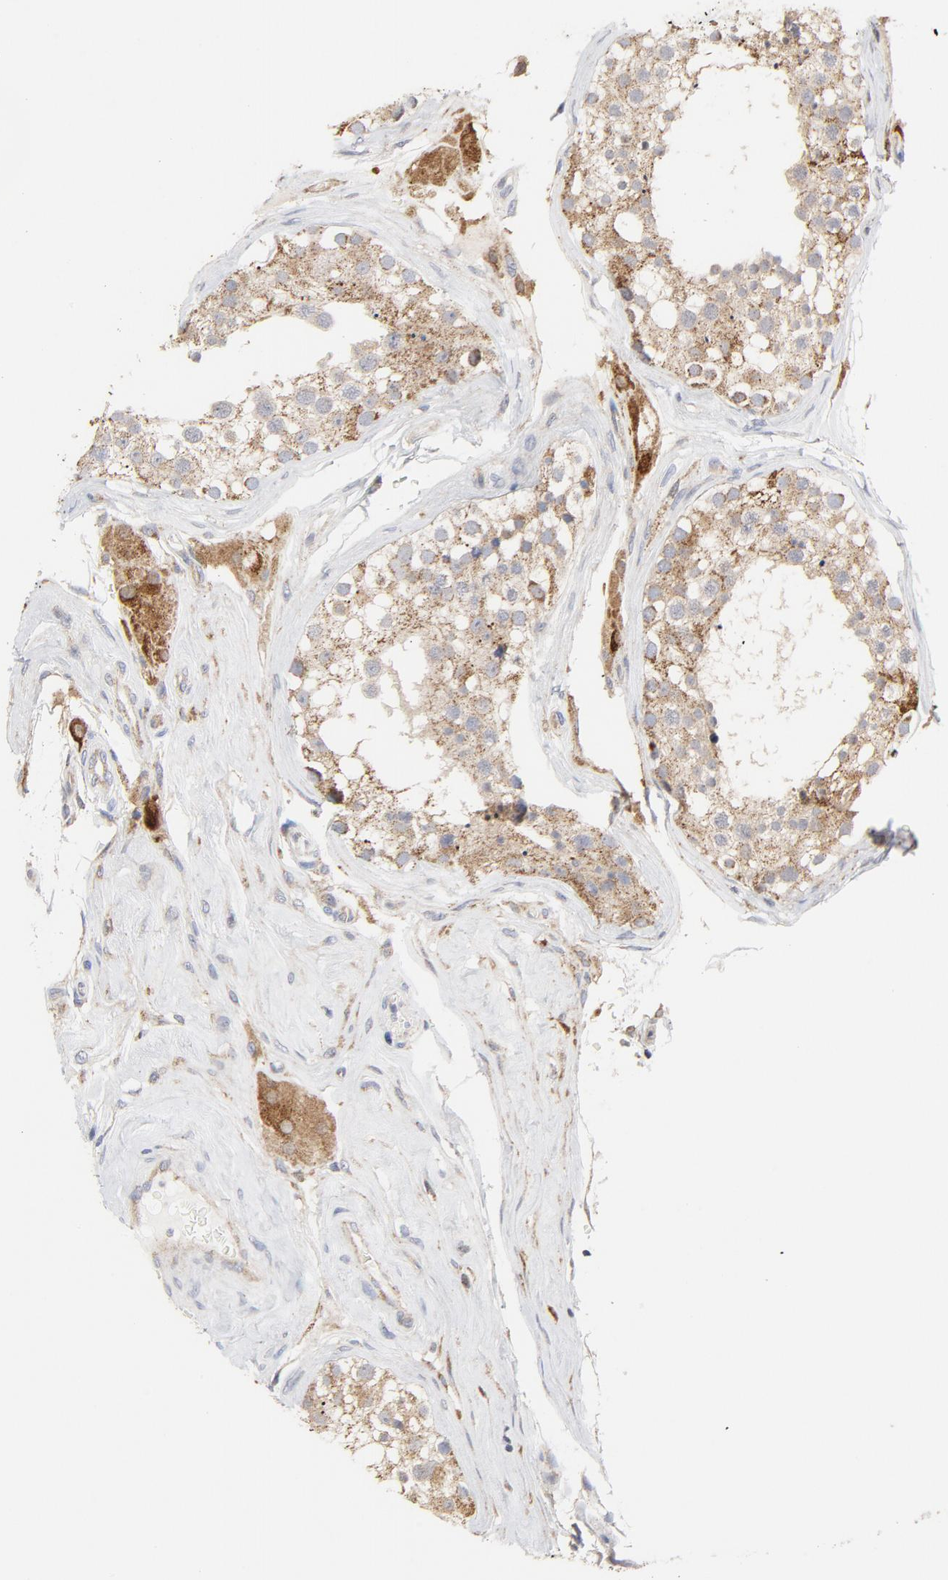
{"staining": {"intensity": "moderate", "quantity": ">75%", "location": "cytoplasmic/membranous"}, "tissue": "testis", "cell_type": "Cells in seminiferous ducts", "image_type": "normal", "snomed": [{"axis": "morphology", "description": "Normal tissue, NOS"}, {"axis": "topography", "description": "Testis"}], "caption": "An IHC micrograph of unremarkable tissue is shown. Protein staining in brown highlights moderate cytoplasmic/membranous positivity in testis within cells in seminiferous ducts.", "gene": "RAPGEF4", "patient": {"sex": "male", "age": 68}}